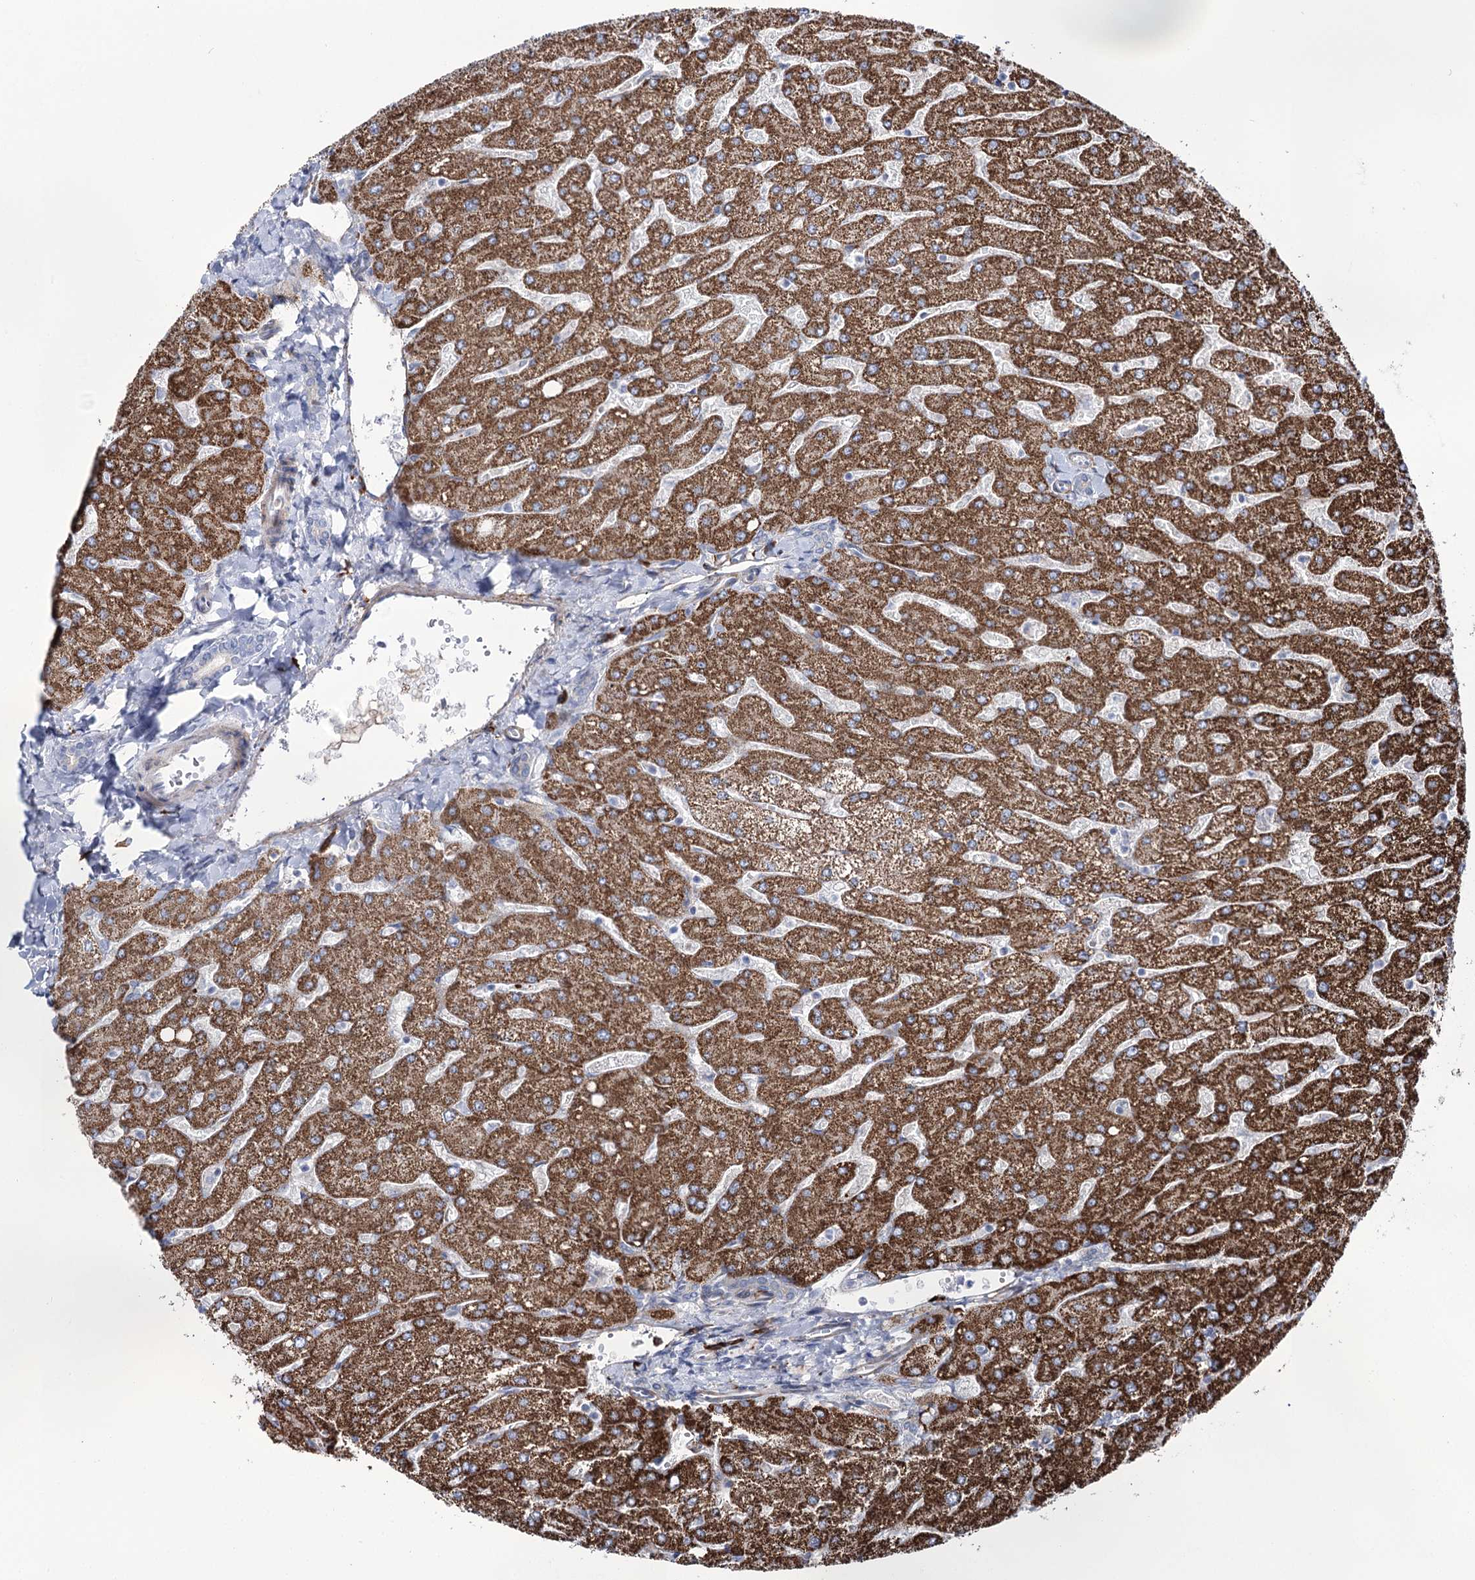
{"staining": {"intensity": "negative", "quantity": "none", "location": "none"}, "tissue": "liver", "cell_type": "Cholangiocytes", "image_type": "normal", "snomed": [{"axis": "morphology", "description": "Normal tissue, NOS"}, {"axis": "topography", "description": "Liver"}], "caption": "Cholangiocytes show no significant protein positivity in normal liver.", "gene": "METTL5", "patient": {"sex": "male", "age": 55}}